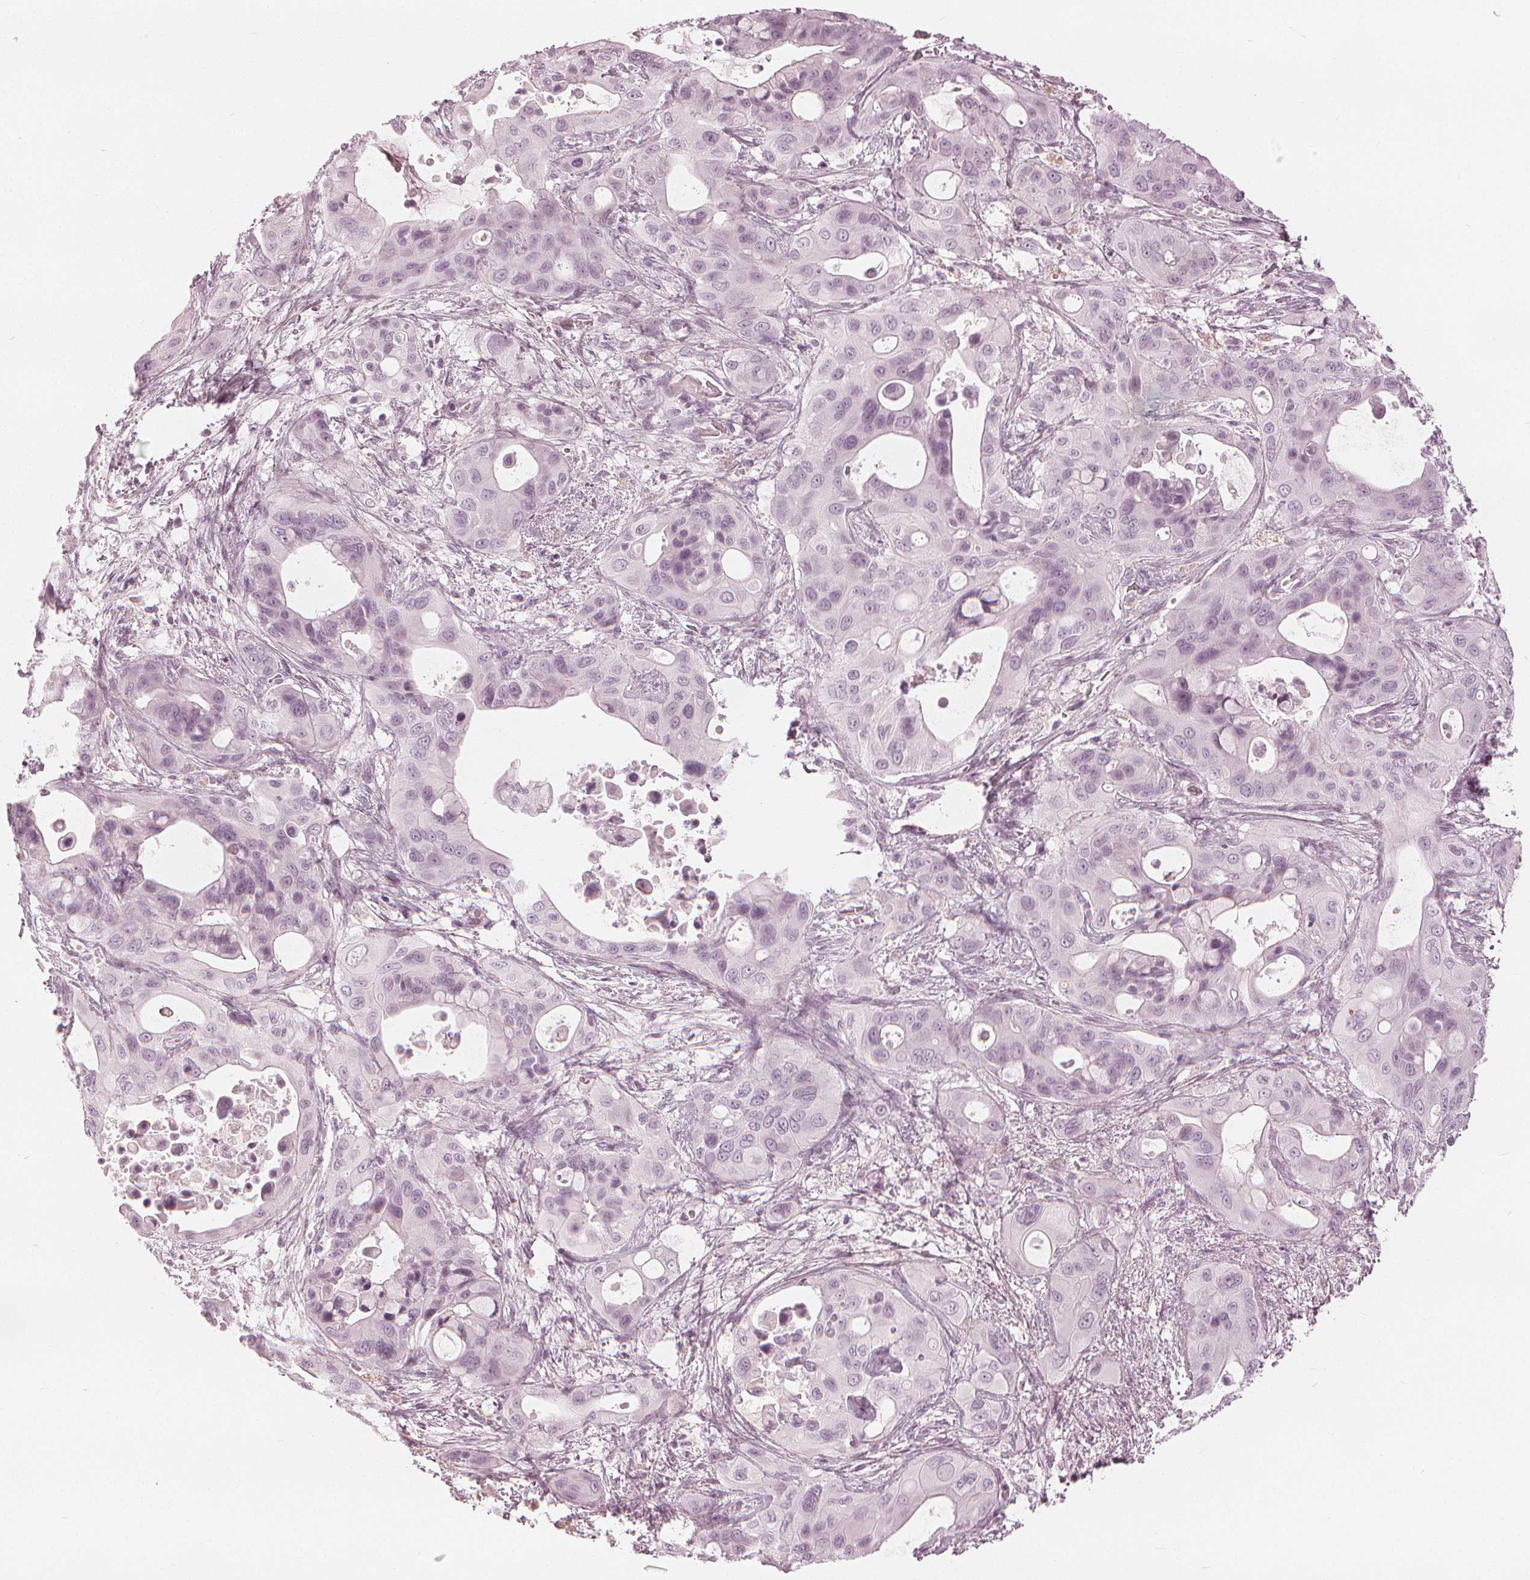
{"staining": {"intensity": "negative", "quantity": "none", "location": "none"}, "tissue": "pancreatic cancer", "cell_type": "Tumor cells", "image_type": "cancer", "snomed": [{"axis": "morphology", "description": "Adenocarcinoma, NOS"}, {"axis": "topography", "description": "Pancreas"}], "caption": "Human adenocarcinoma (pancreatic) stained for a protein using immunohistochemistry (IHC) shows no staining in tumor cells.", "gene": "PAEP", "patient": {"sex": "male", "age": 71}}